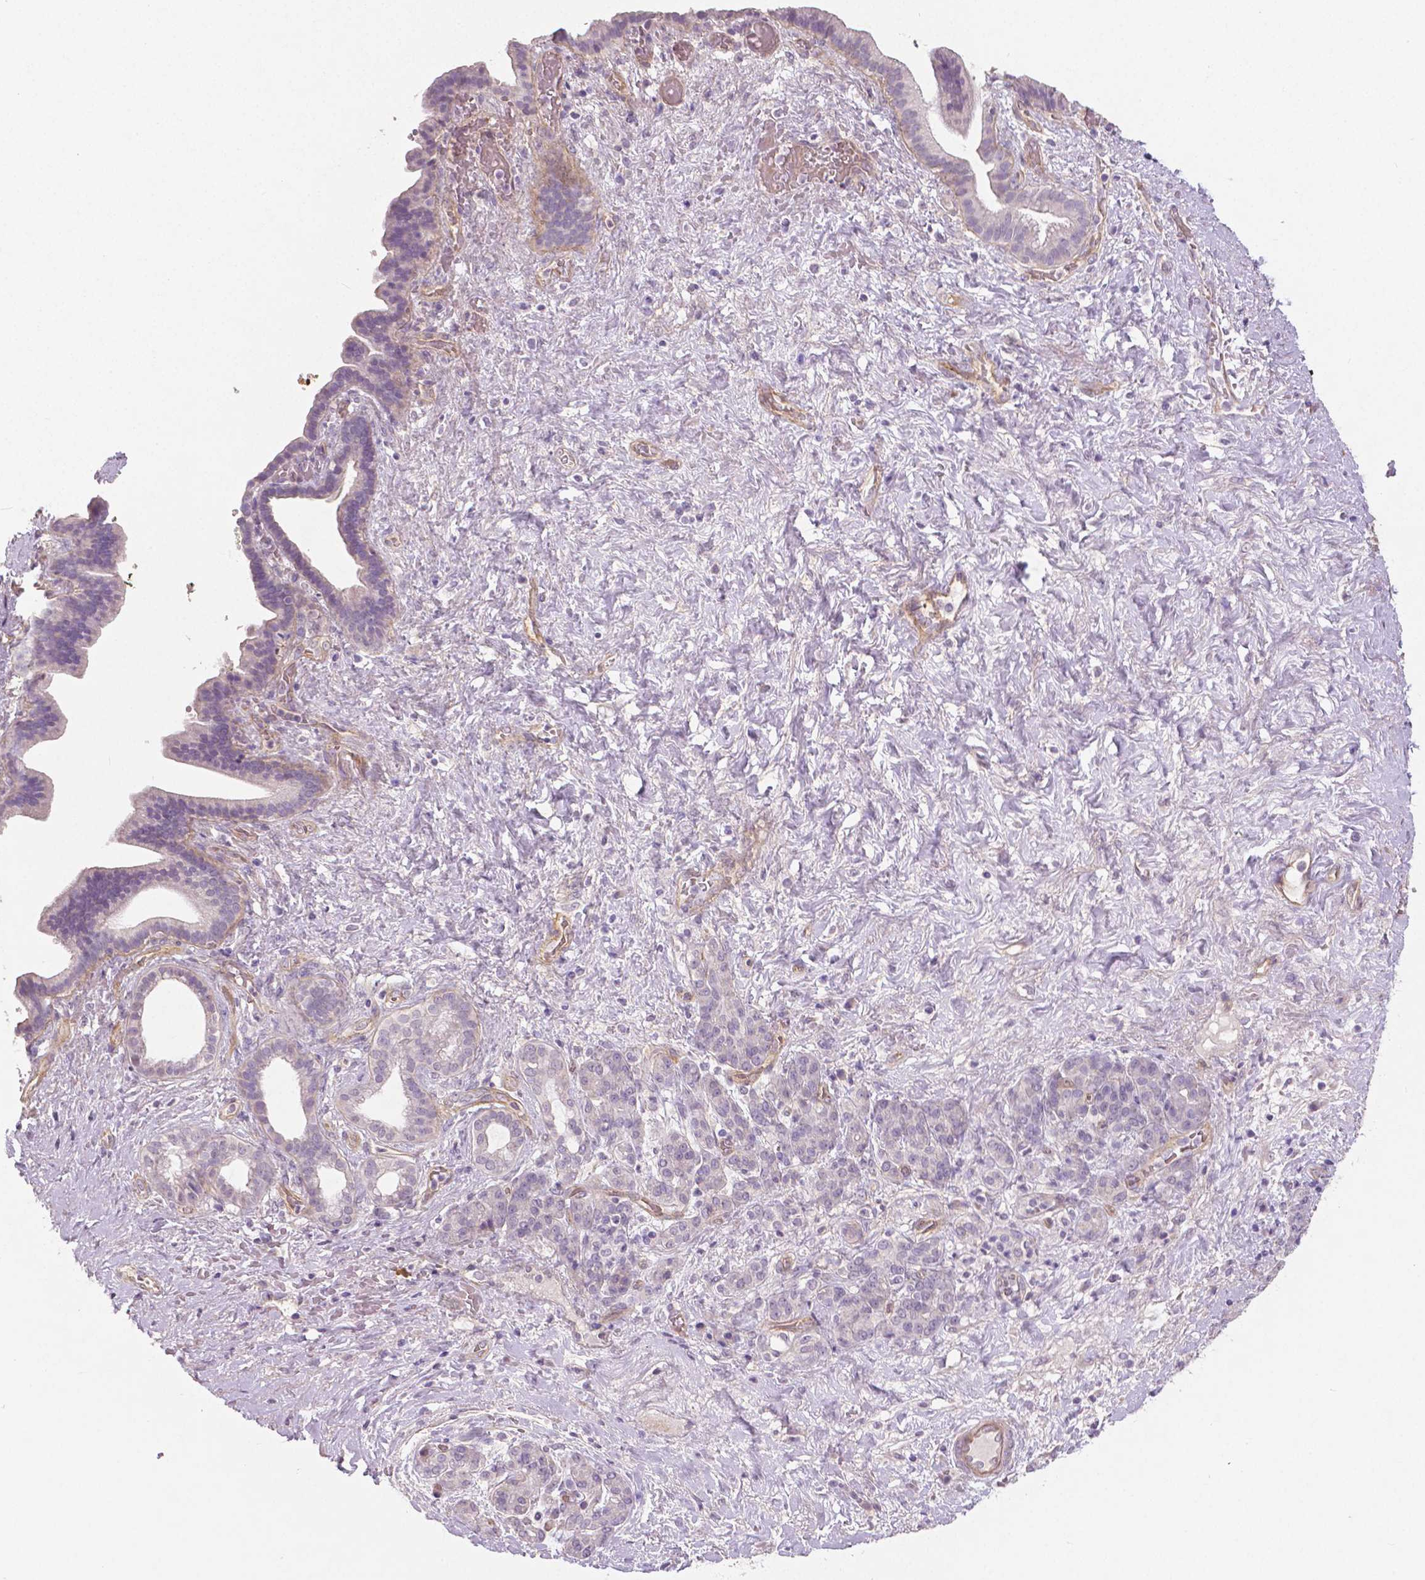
{"staining": {"intensity": "negative", "quantity": "none", "location": "none"}, "tissue": "pancreatic cancer", "cell_type": "Tumor cells", "image_type": "cancer", "snomed": [{"axis": "morphology", "description": "Adenocarcinoma, NOS"}, {"axis": "topography", "description": "Pancreas"}], "caption": "Immunohistochemical staining of adenocarcinoma (pancreatic) reveals no significant expression in tumor cells.", "gene": "FLT1", "patient": {"sex": "male", "age": 44}}